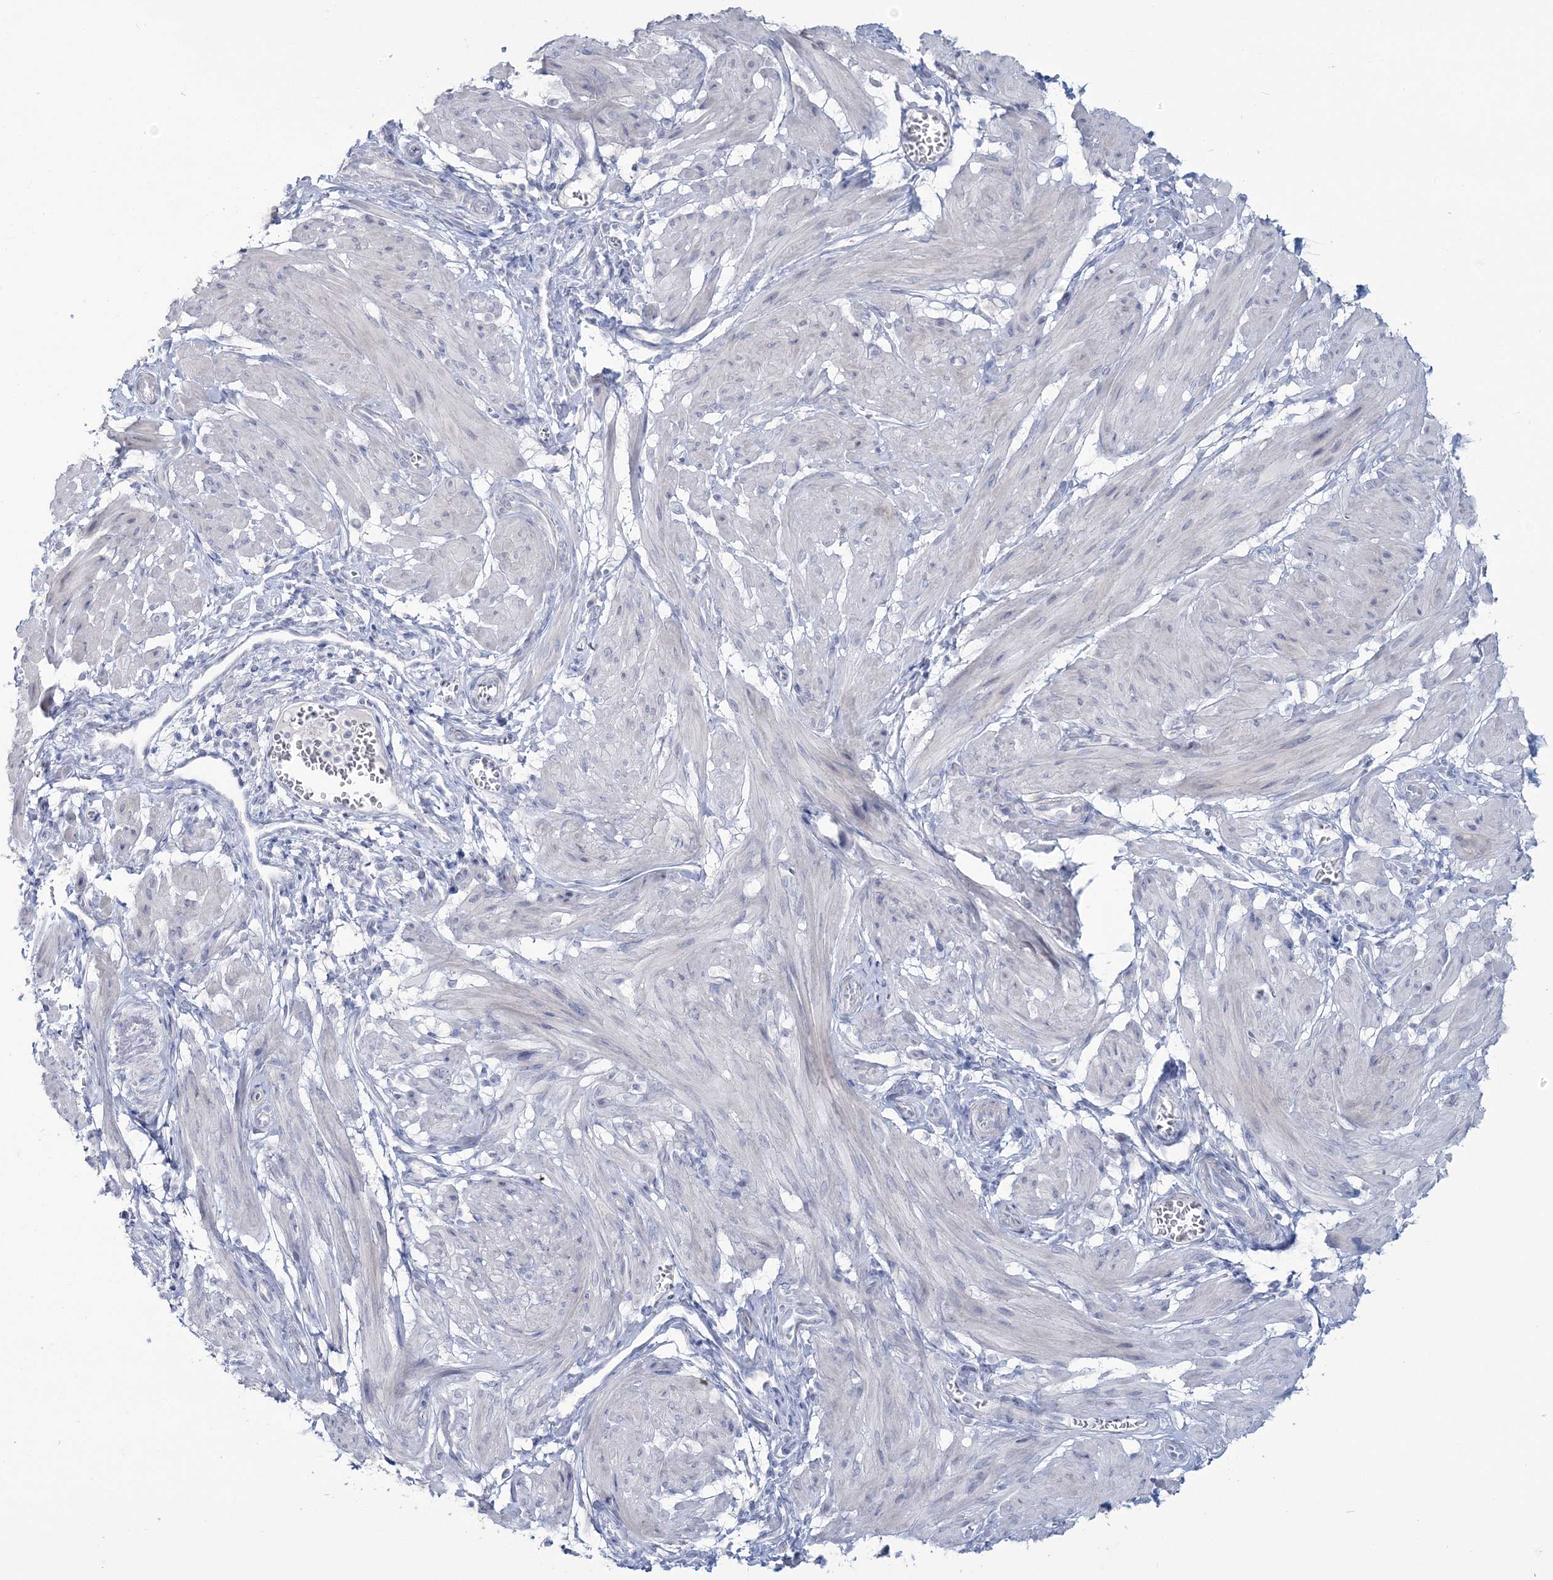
{"staining": {"intensity": "negative", "quantity": "none", "location": "none"}, "tissue": "smooth muscle", "cell_type": "Smooth muscle cells", "image_type": "normal", "snomed": [{"axis": "morphology", "description": "Normal tissue, NOS"}, {"axis": "topography", "description": "Smooth muscle"}], "caption": "This is an IHC micrograph of normal human smooth muscle. There is no expression in smooth muscle cells.", "gene": "CYP3A4", "patient": {"sex": "female", "age": 39}}